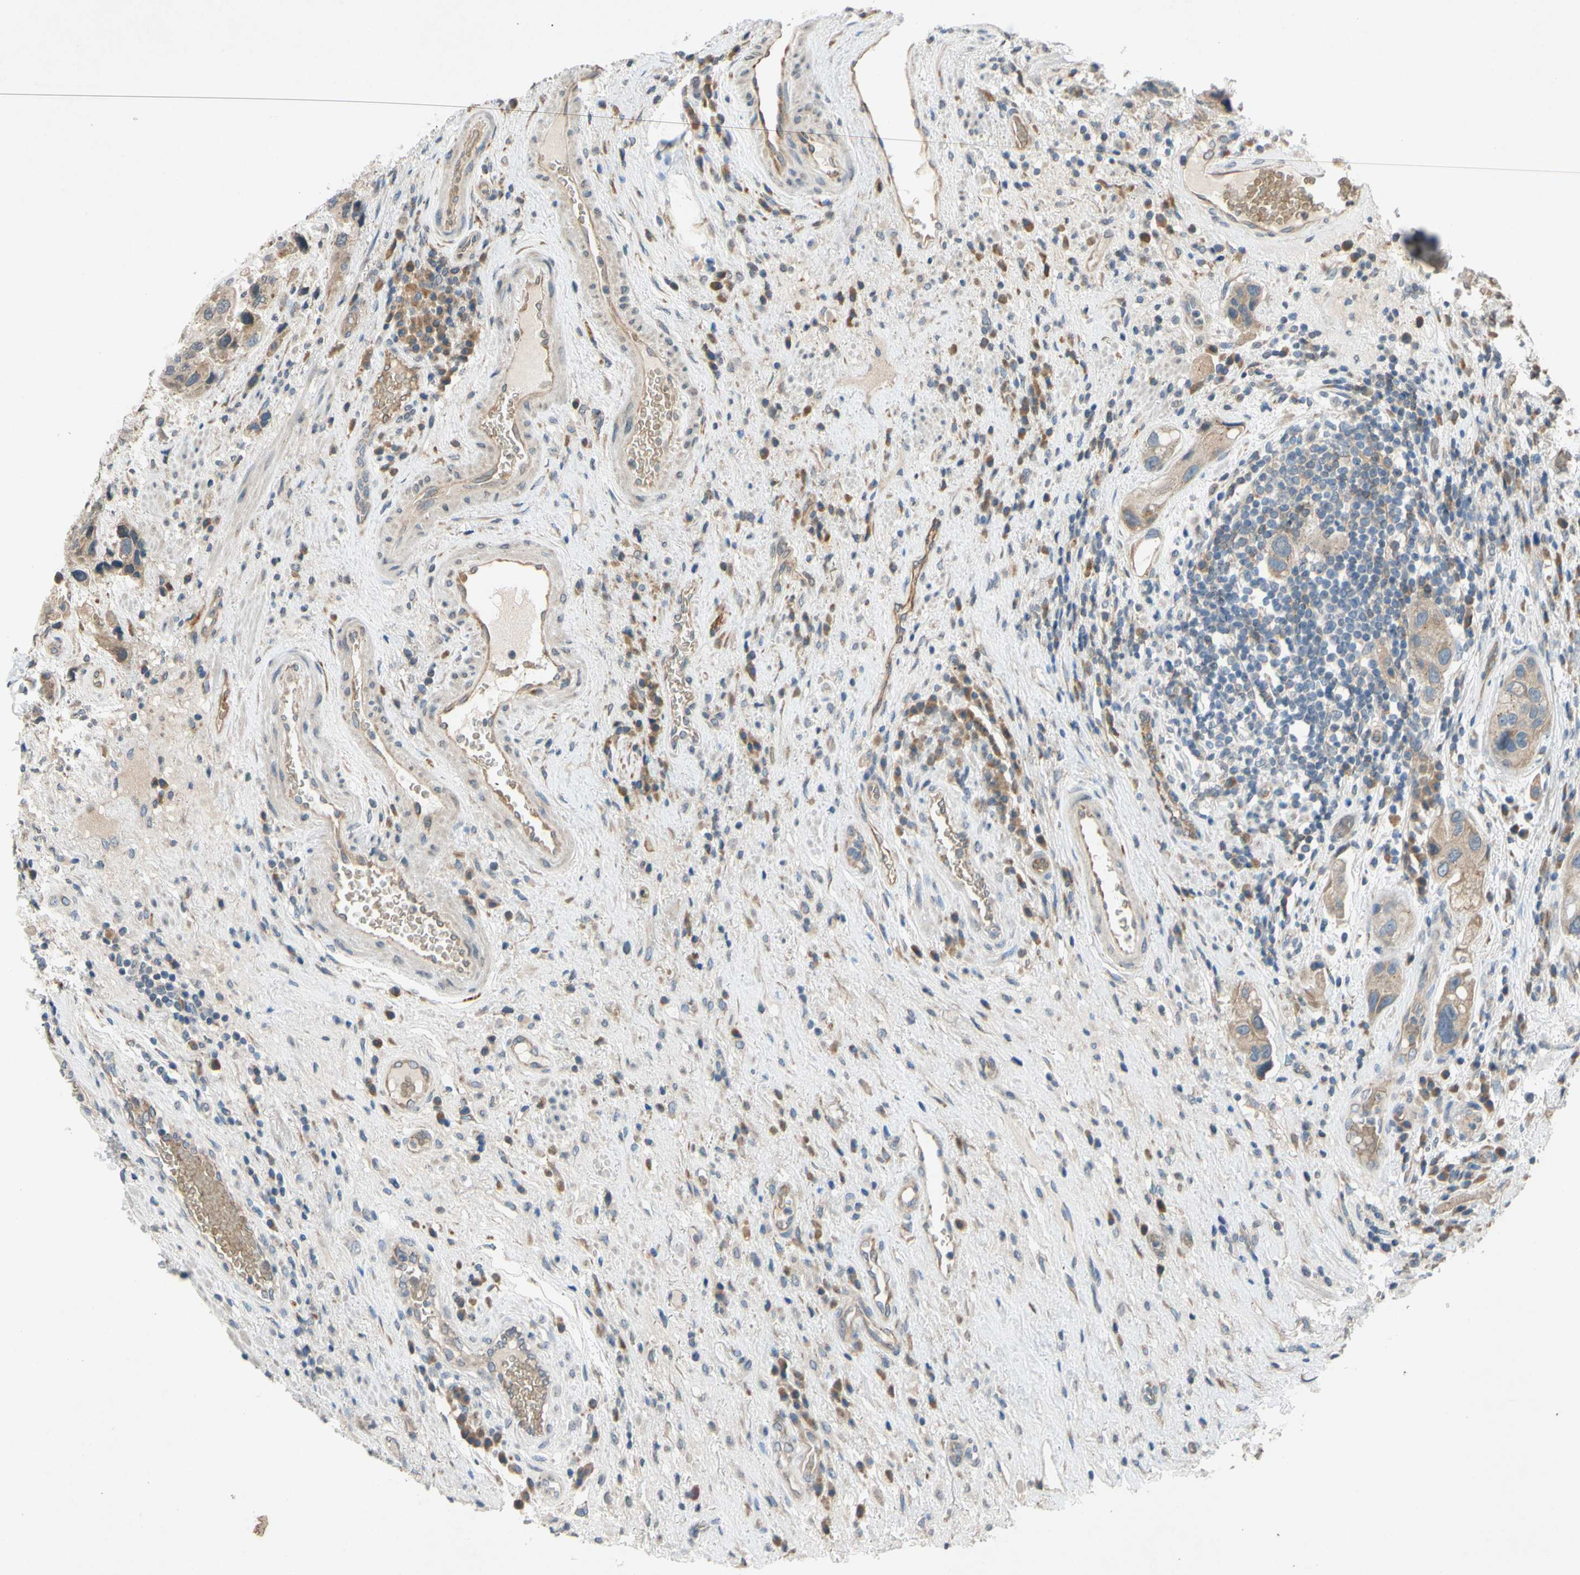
{"staining": {"intensity": "weak", "quantity": ">75%", "location": "cytoplasmic/membranous"}, "tissue": "urothelial cancer", "cell_type": "Tumor cells", "image_type": "cancer", "snomed": [{"axis": "morphology", "description": "Urothelial carcinoma, High grade"}, {"axis": "topography", "description": "Urinary bladder"}], "caption": "Urothelial carcinoma (high-grade) was stained to show a protein in brown. There is low levels of weak cytoplasmic/membranous positivity in approximately >75% of tumor cells.", "gene": "ADD2", "patient": {"sex": "female", "age": 64}}